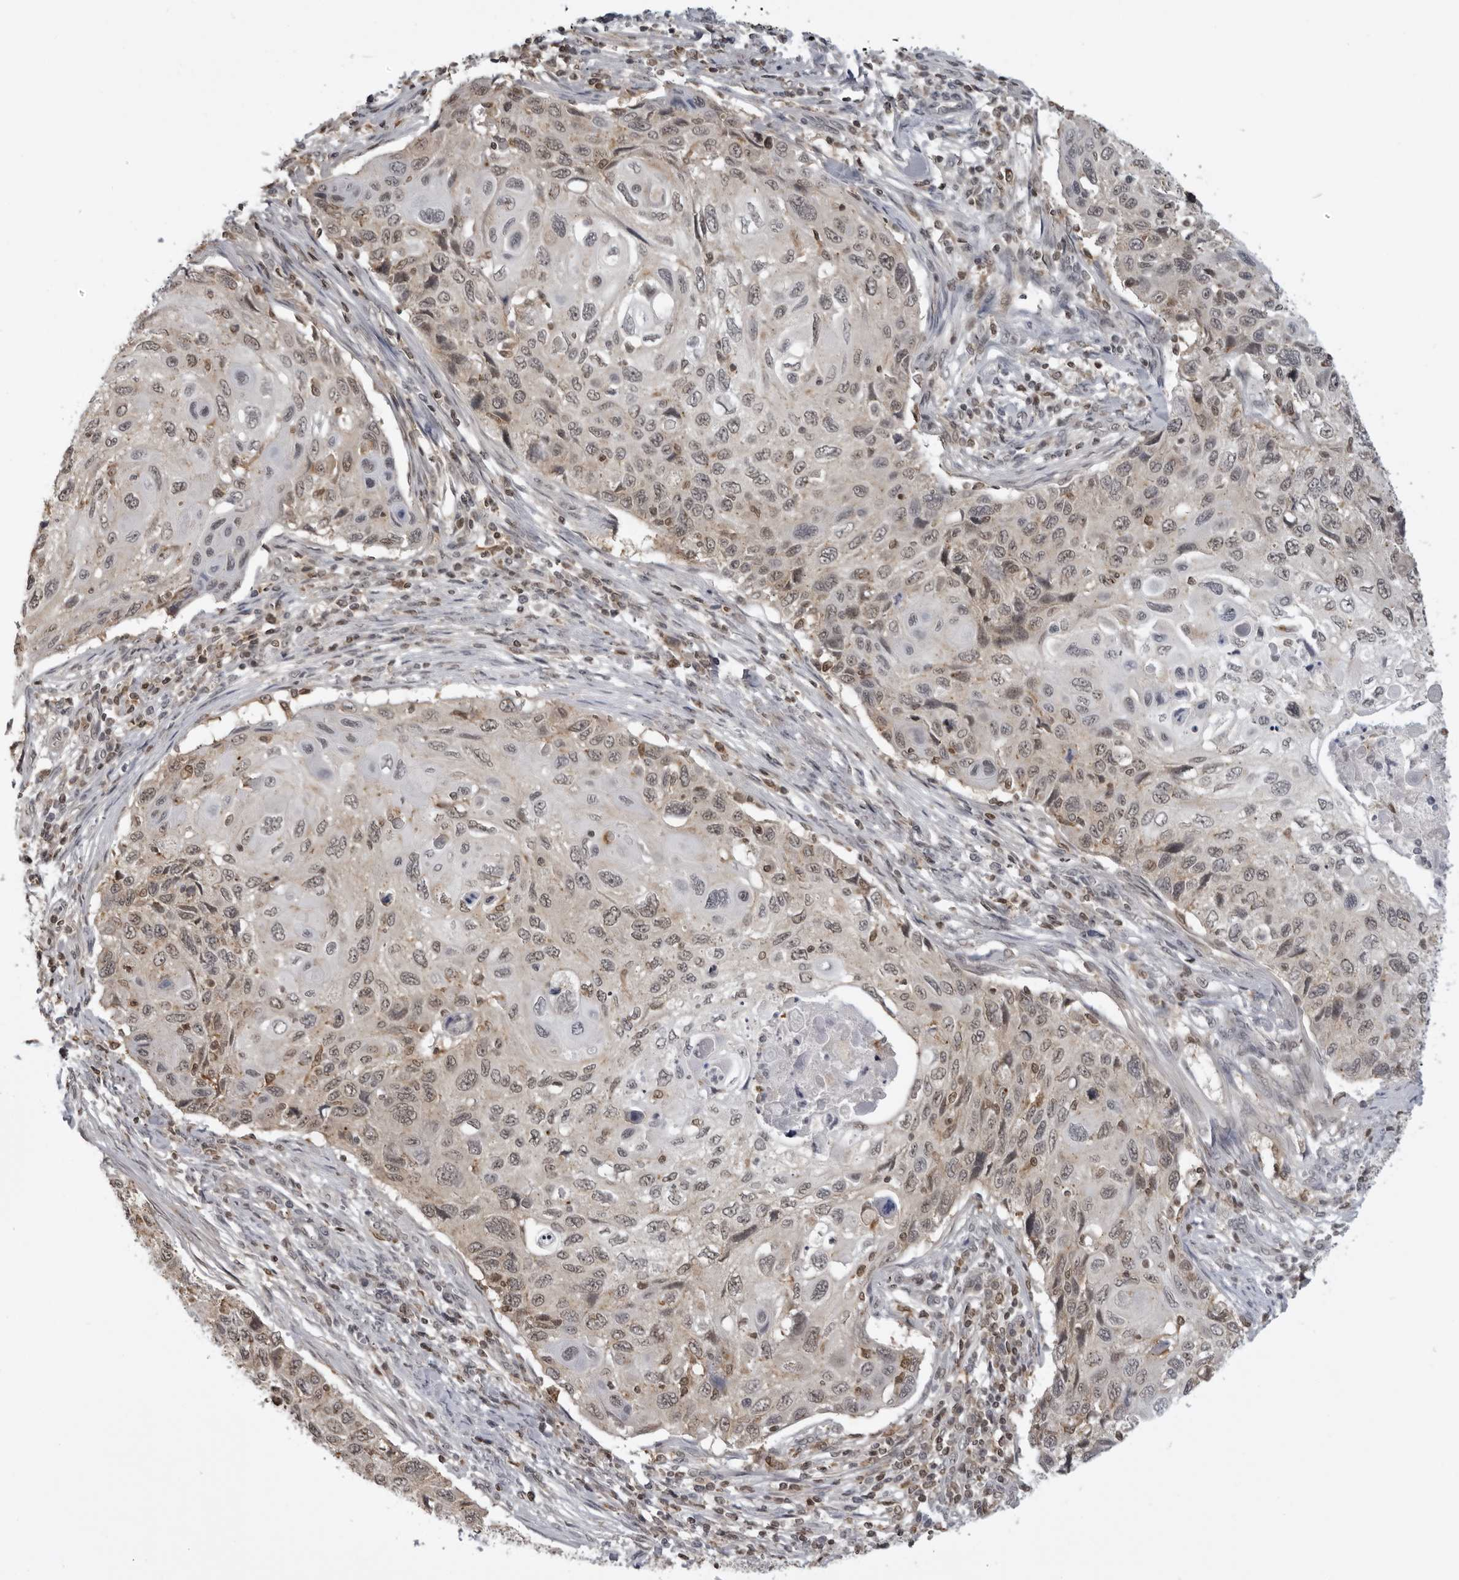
{"staining": {"intensity": "weak", "quantity": ">75%", "location": "nuclear"}, "tissue": "cervical cancer", "cell_type": "Tumor cells", "image_type": "cancer", "snomed": [{"axis": "morphology", "description": "Squamous cell carcinoma, NOS"}, {"axis": "topography", "description": "Cervix"}], "caption": "Immunohistochemical staining of human cervical cancer reveals low levels of weak nuclear positivity in approximately >75% of tumor cells.", "gene": "PDCL3", "patient": {"sex": "female", "age": 70}}